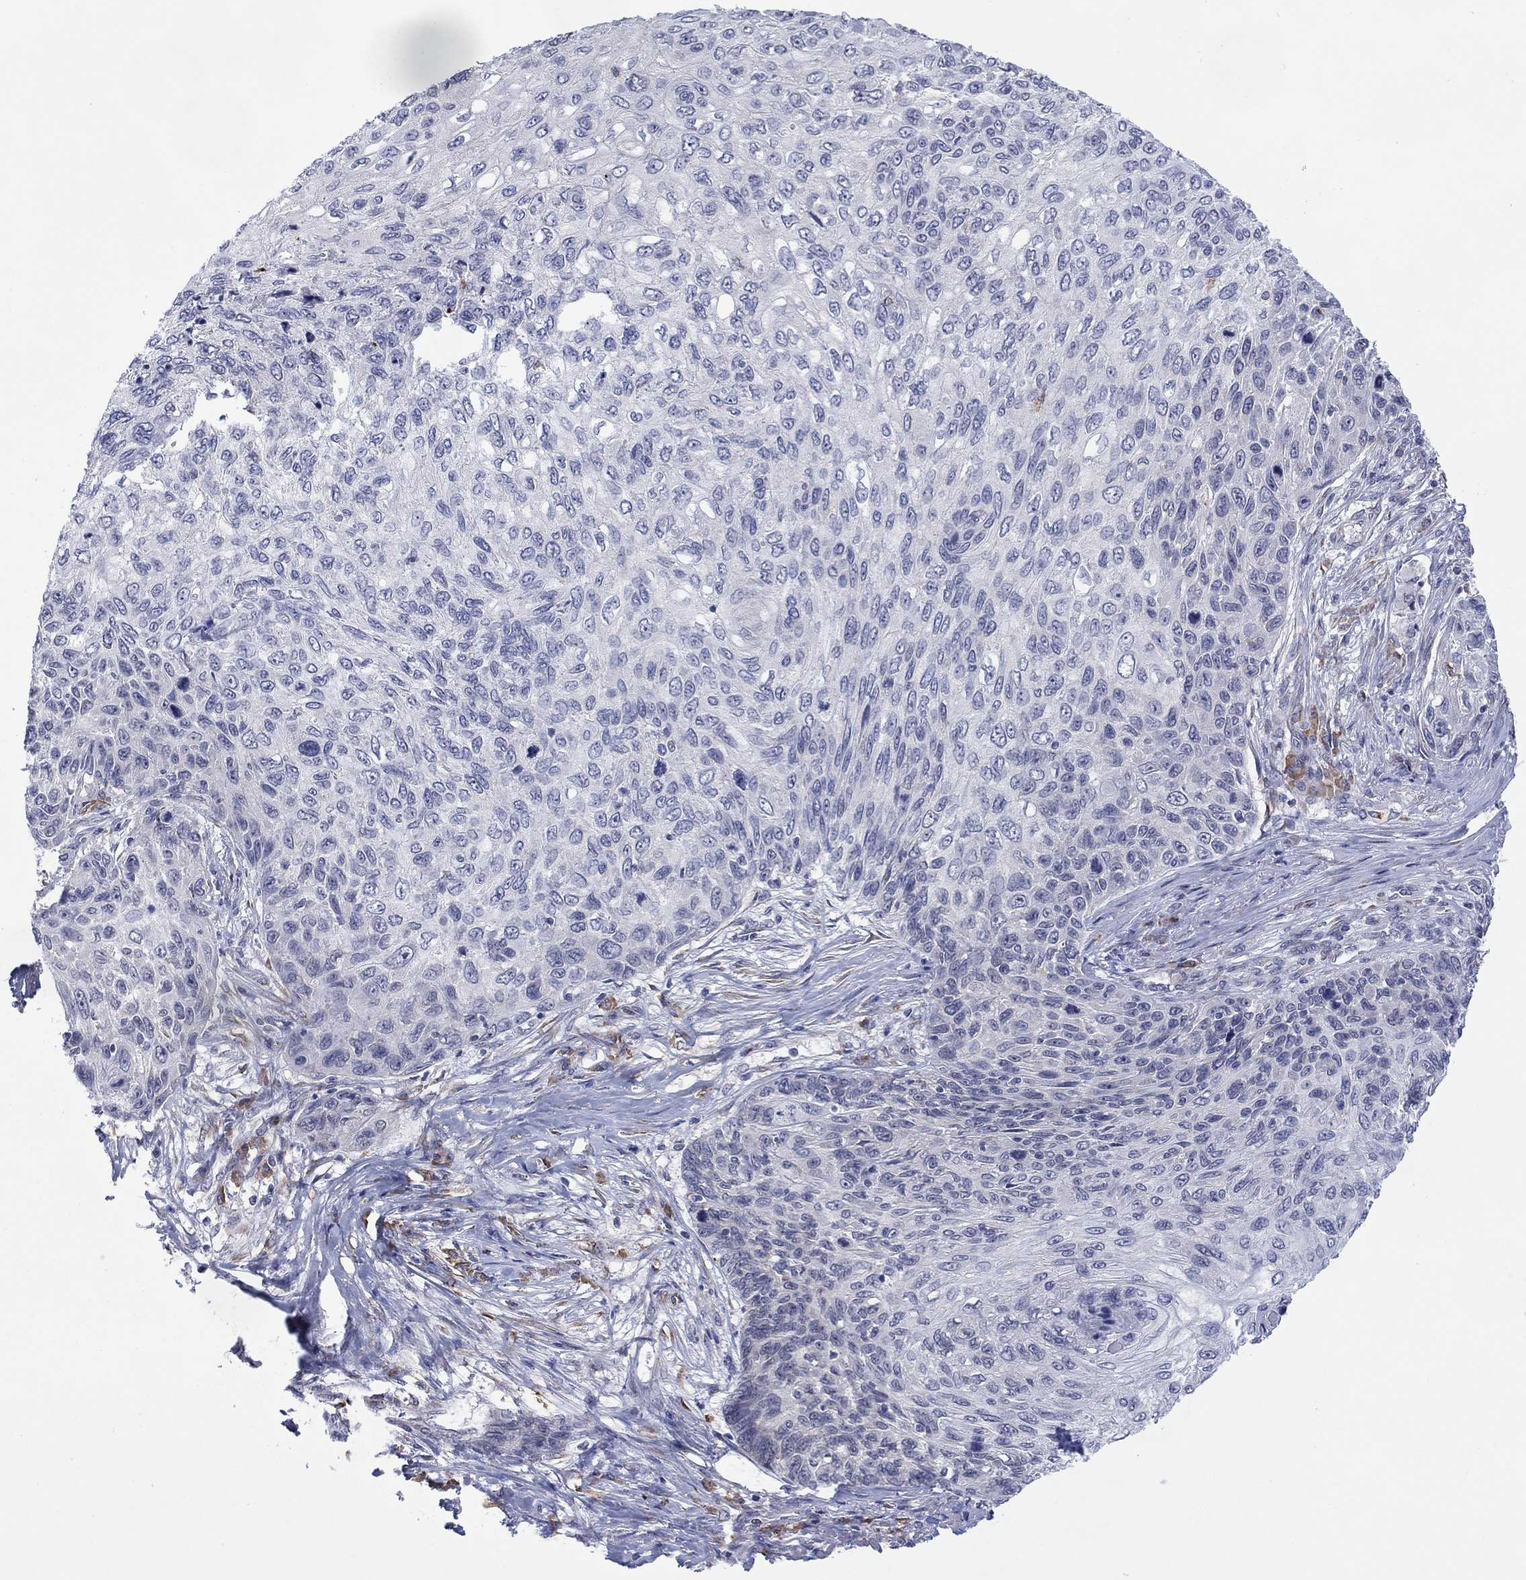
{"staining": {"intensity": "negative", "quantity": "none", "location": "none"}, "tissue": "skin cancer", "cell_type": "Tumor cells", "image_type": "cancer", "snomed": [{"axis": "morphology", "description": "Squamous cell carcinoma, NOS"}, {"axis": "topography", "description": "Skin"}], "caption": "Squamous cell carcinoma (skin) was stained to show a protein in brown. There is no significant expression in tumor cells.", "gene": "MTRFR", "patient": {"sex": "male", "age": 92}}